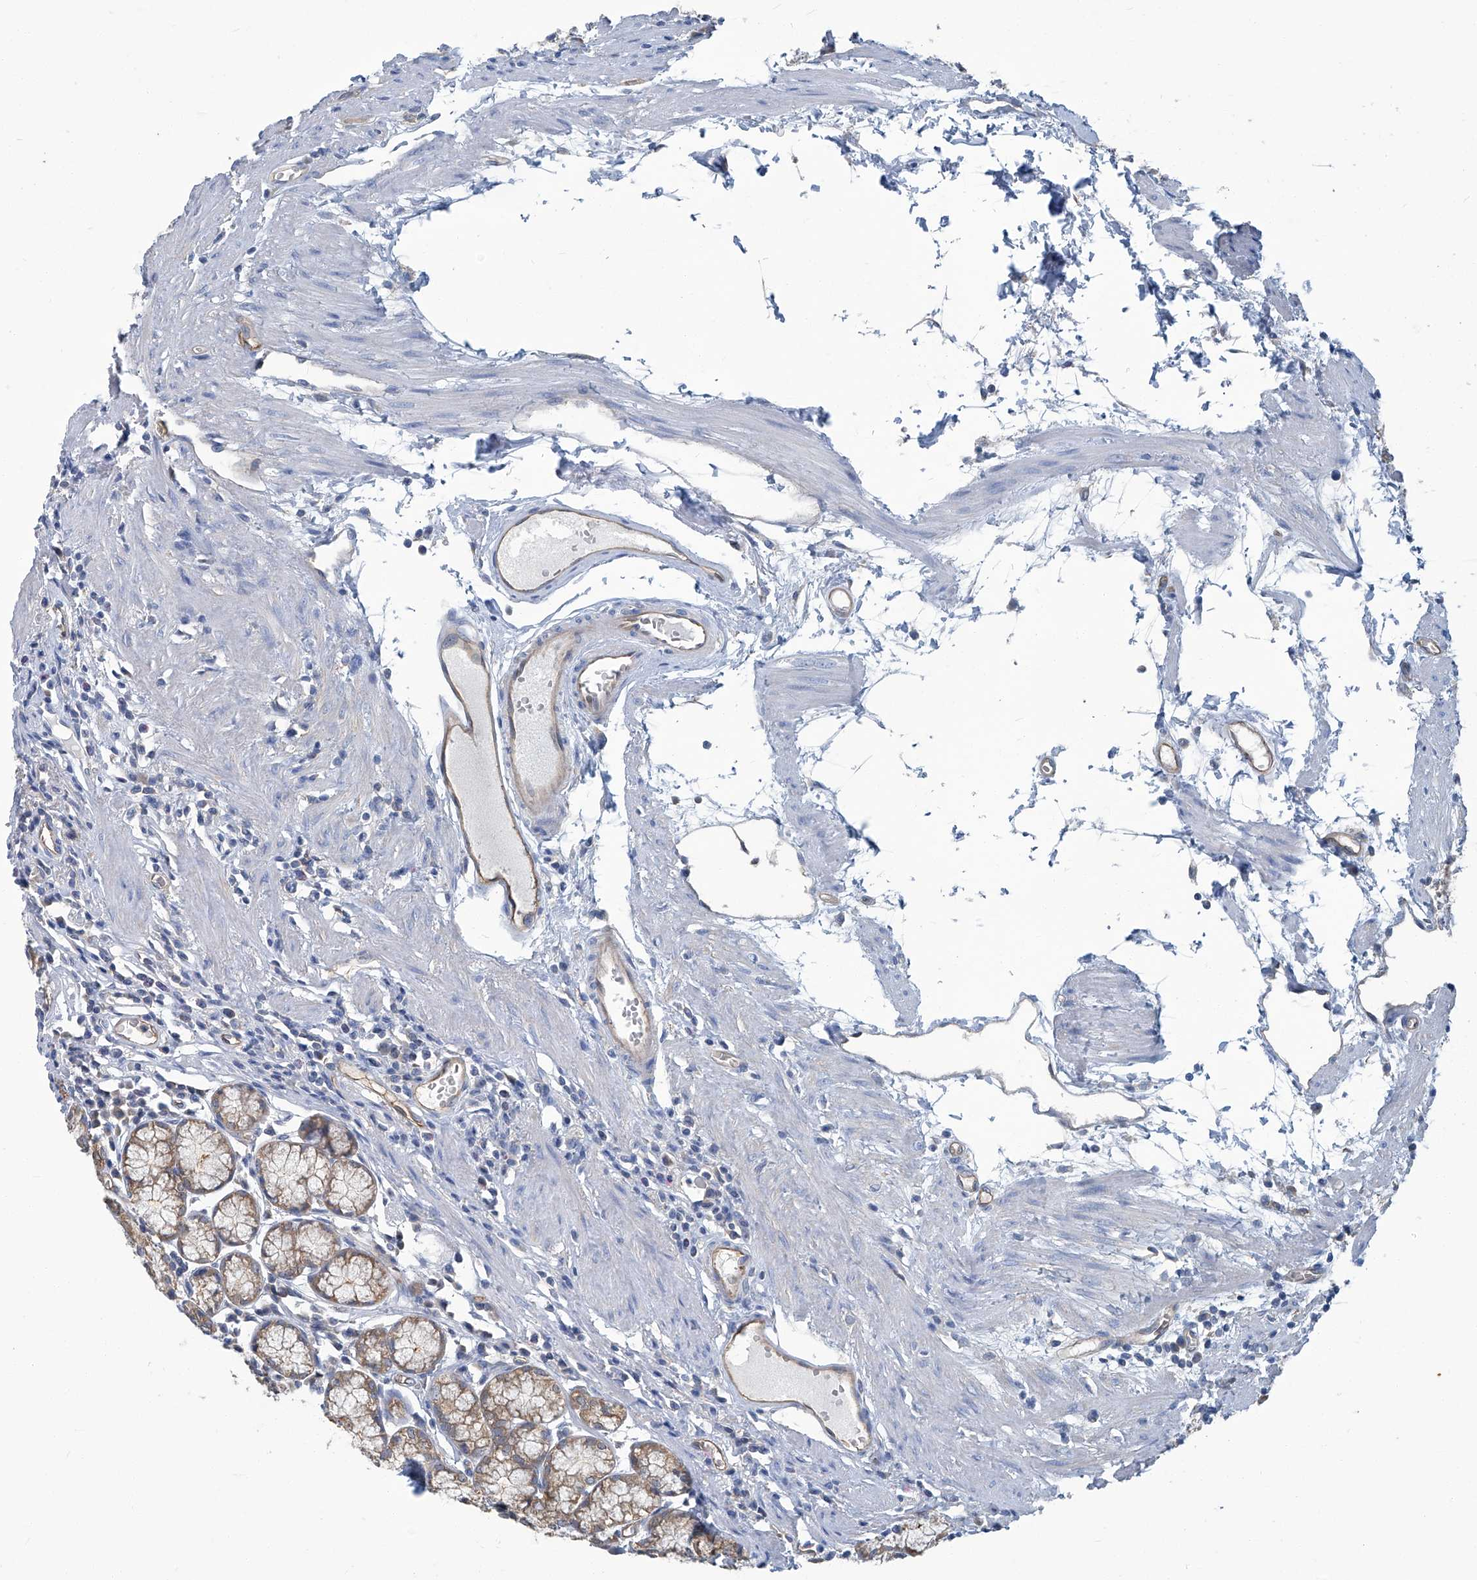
{"staining": {"intensity": "moderate", "quantity": "<25%", "location": "cytoplasmic/membranous"}, "tissue": "stomach", "cell_type": "Glandular cells", "image_type": "normal", "snomed": [{"axis": "morphology", "description": "Normal tissue, NOS"}, {"axis": "topography", "description": "Stomach"}], "caption": "The photomicrograph displays immunohistochemical staining of normal stomach. There is moderate cytoplasmic/membranous expression is seen in about <25% of glandular cells.", "gene": "PFKL", "patient": {"sex": "male", "age": 55}}